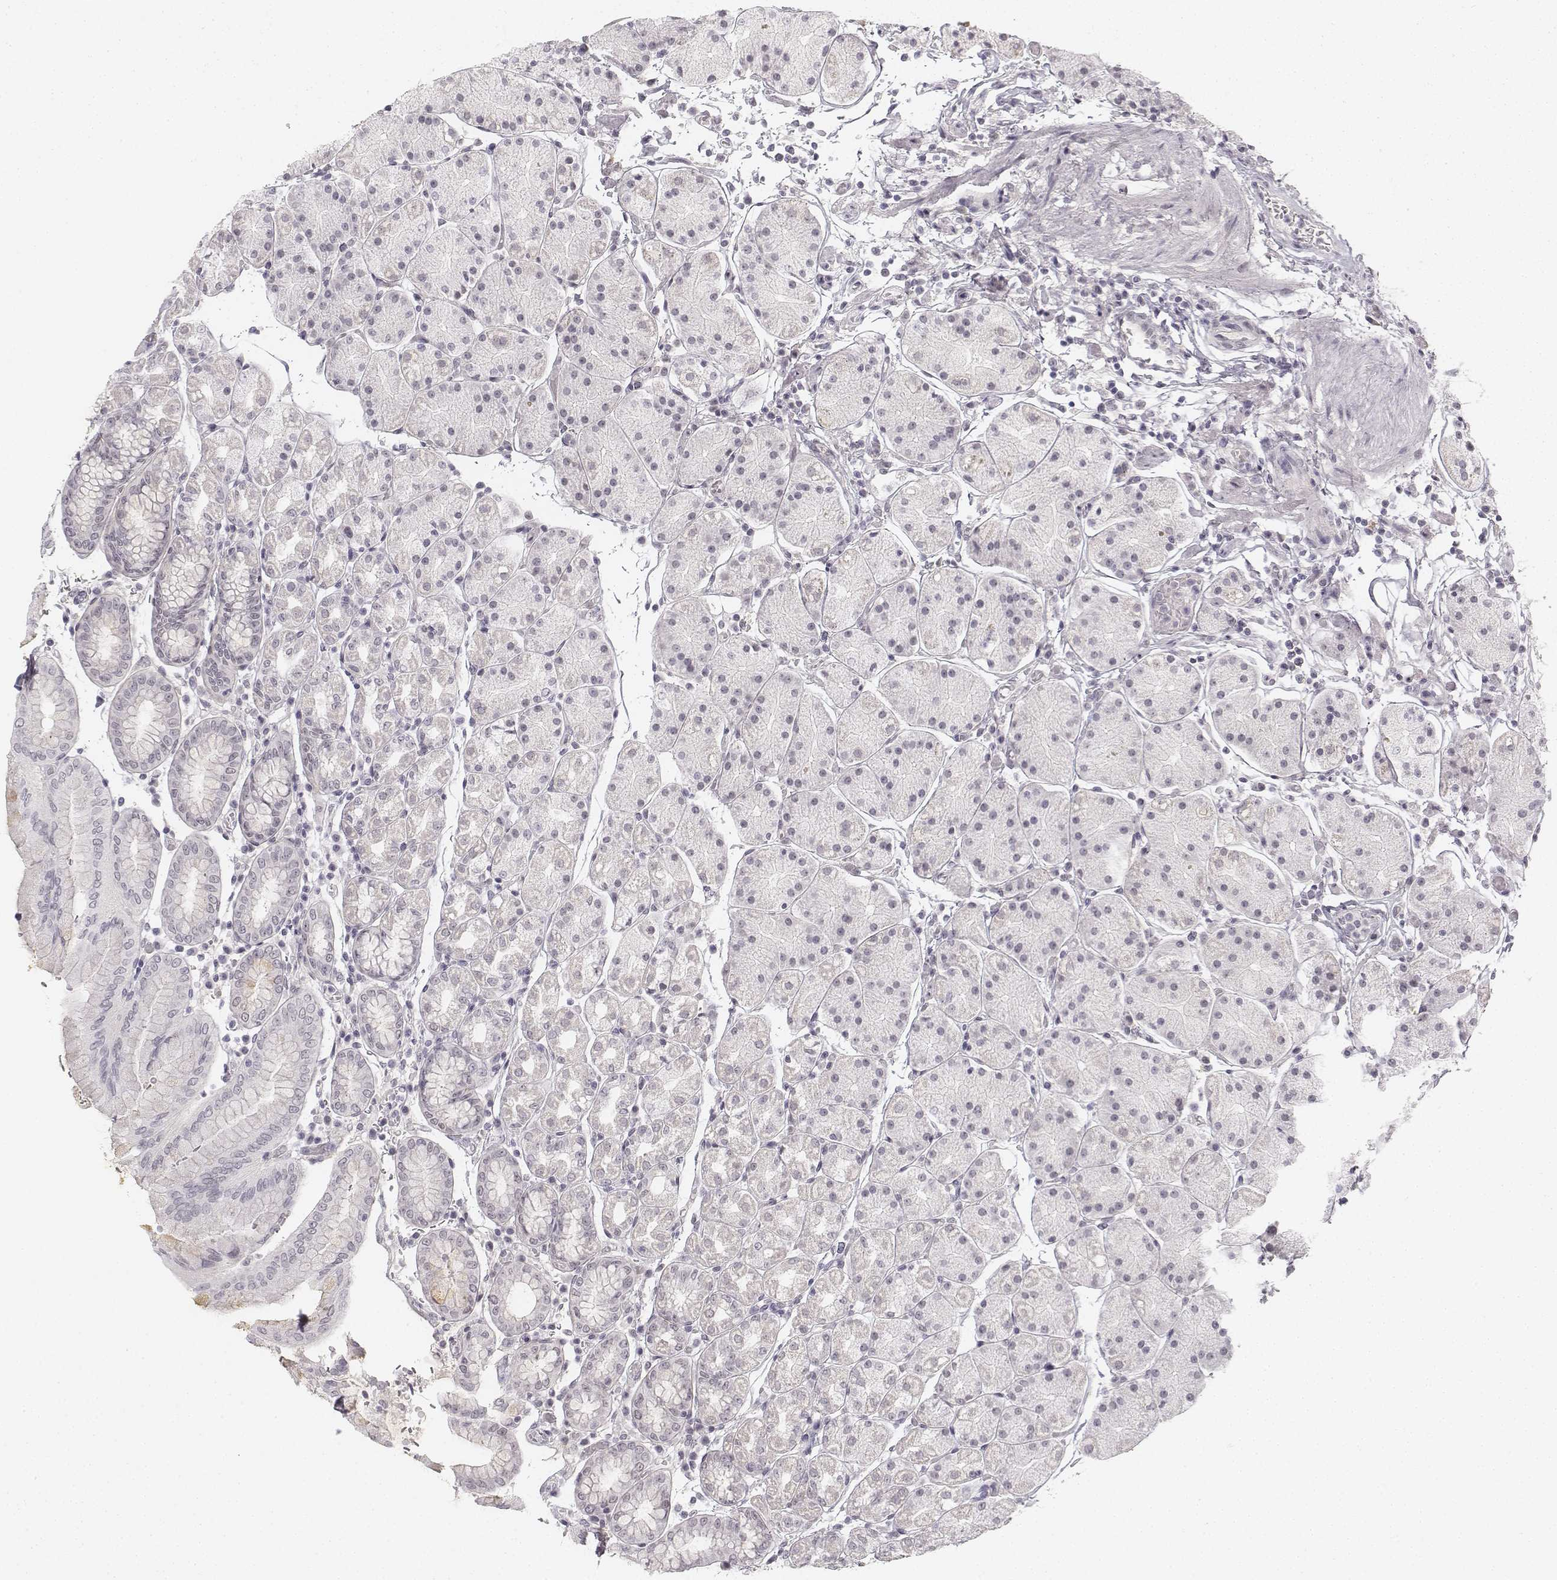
{"staining": {"intensity": "negative", "quantity": "none", "location": "none"}, "tissue": "stomach", "cell_type": "Glandular cells", "image_type": "normal", "snomed": [{"axis": "morphology", "description": "Normal tissue, NOS"}, {"axis": "topography", "description": "Stomach"}], "caption": "The photomicrograph shows no significant positivity in glandular cells of stomach. (DAB (3,3'-diaminobenzidine) immunohistochemistry (IHC) with hematoxylin counter stain).", "gene": "KRT84", "patient": {"sex": "male", "age": 54}}